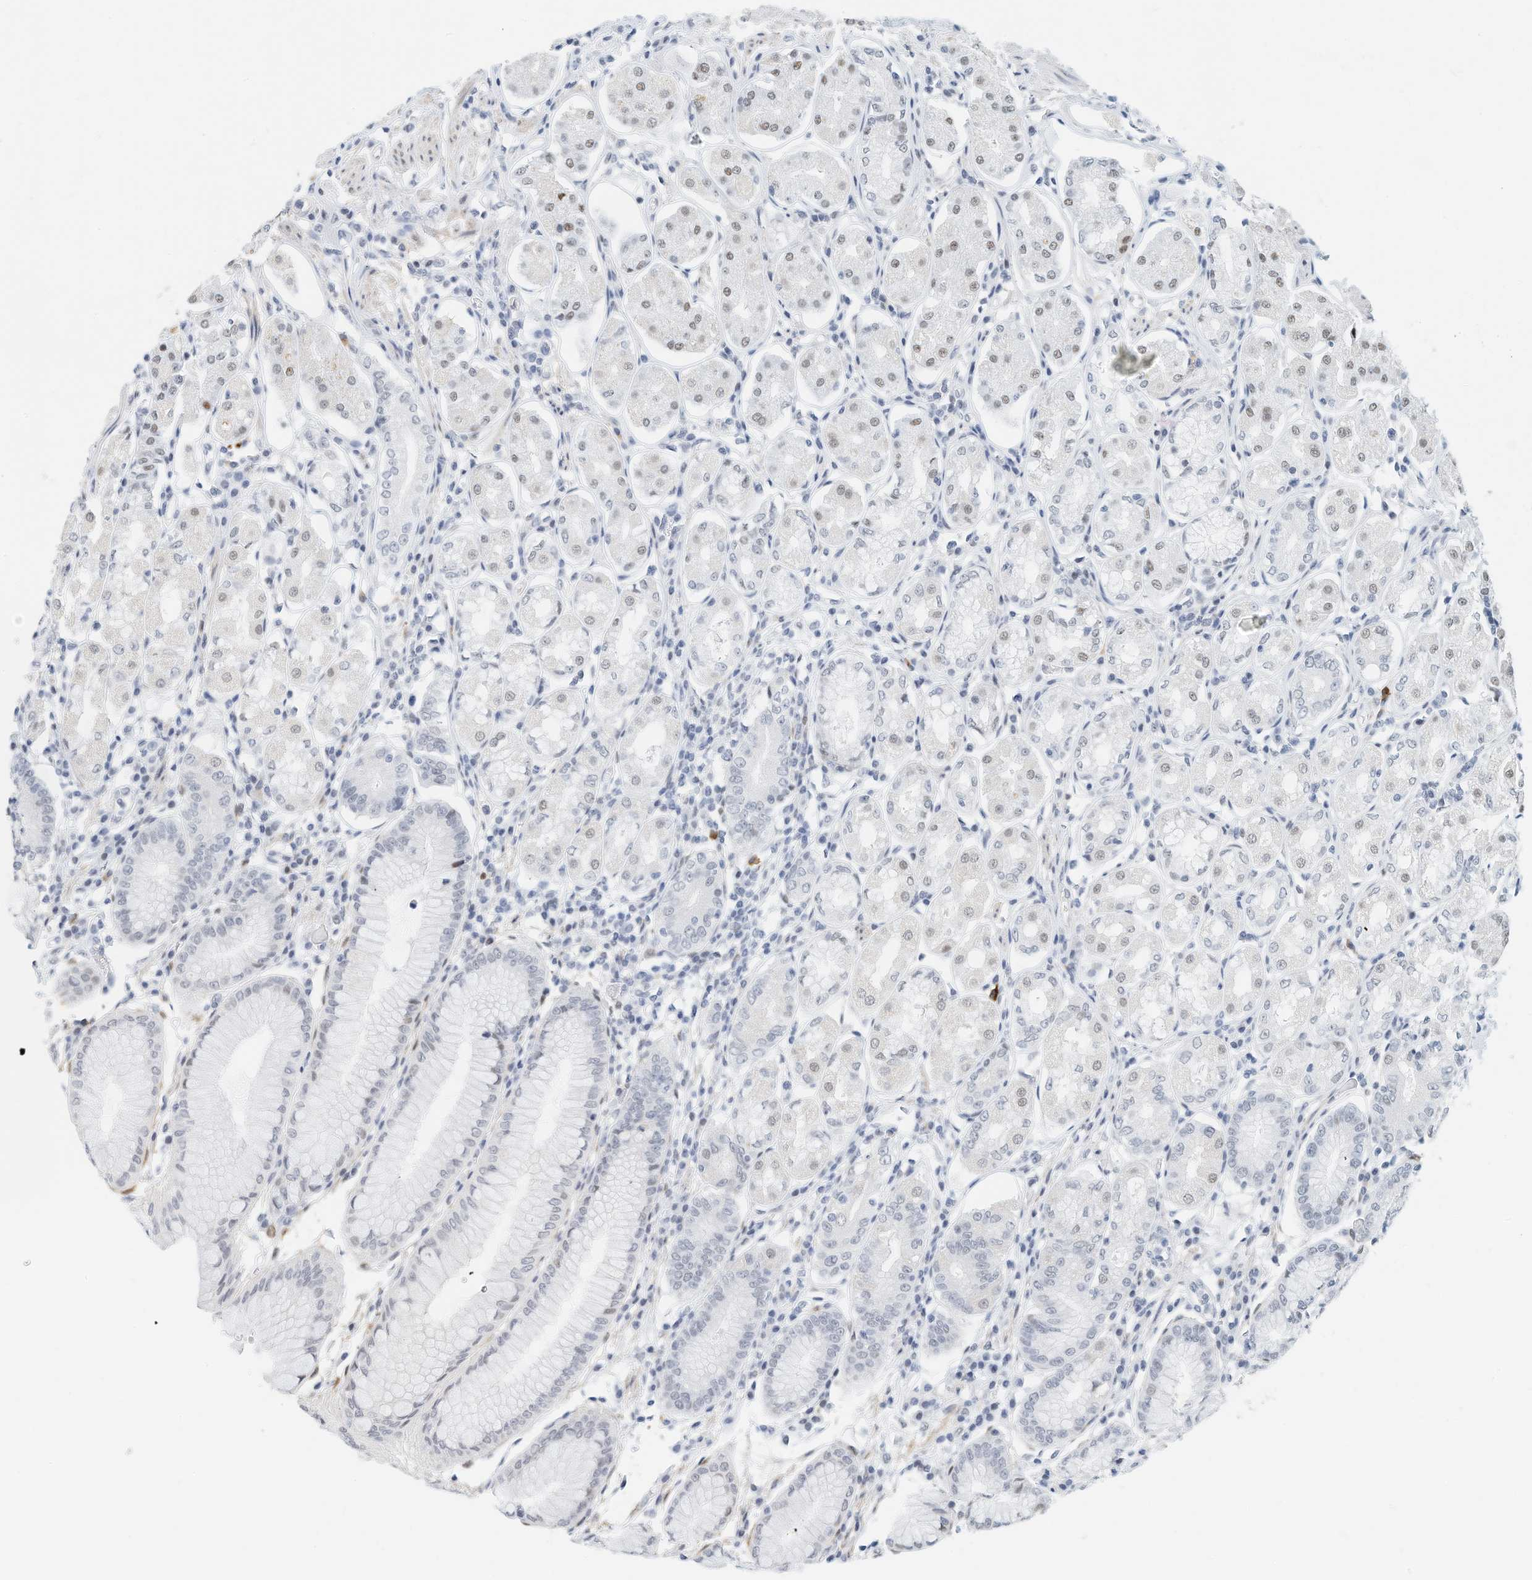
{"staining": {"intensity": "moderate", "quantity": "<25%", "location": "nuclear"}, "tissue": "stomach", "cell_type": "Glandular cells", "image_type": "normal", "snomed": [{"axis": "morphology", "description": "Normal tissue, NOS"}, {"axis": "topography", "description": "Stomach"}, {"axis": "topography", "description": "Stomach, lower"}], "caption": "DAB (3,3'-diaminobenzidine) immunohistochemical staining of benign human stomach shows moderate nuclear protein staining in about <25% of glandular cells.", "gene": "ARHGAP28", "patient": {"sex": "female", "age": 56}}